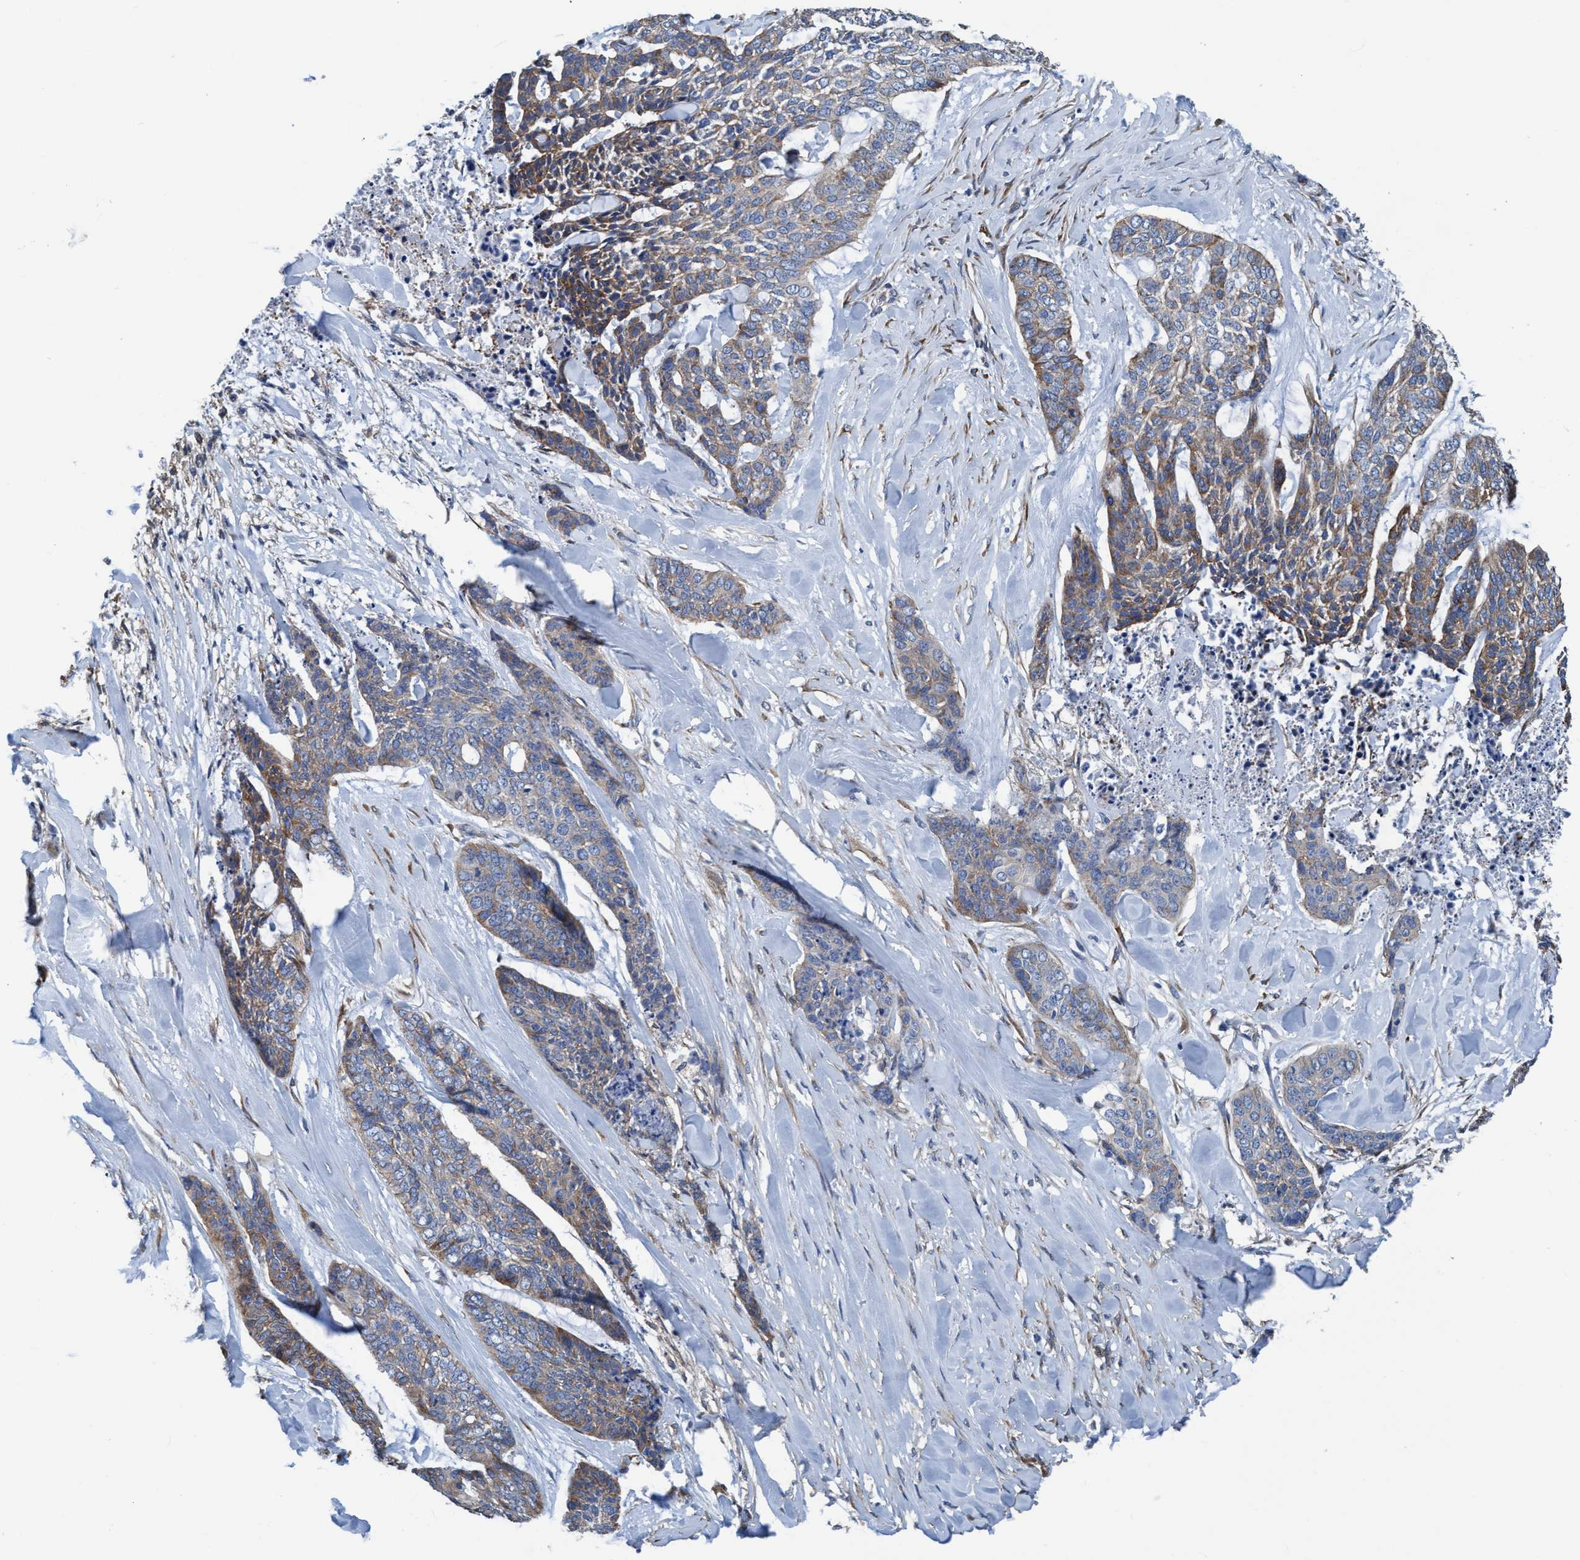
{"staining": {"intensity": "moderate", "quantity": "25%-75%", "location": "cytoplasmic/membranous"}, "tissue": "skin cancer", "cell_type": "Tumor cells", "image_type": "cancer", "snomed": [{"axis": "morphology", "description": "Basal cell carcinoma"}, {"axis": "topography", "description": "Skin"}], "caption": "Protein expression analysis of human skin cancer reveals moderate cytoplasmic/membranous staining in approximately 25%-75% of tumor cells.", "gene": "NMT1", "patient": {"sex": "female", "age": 64}}